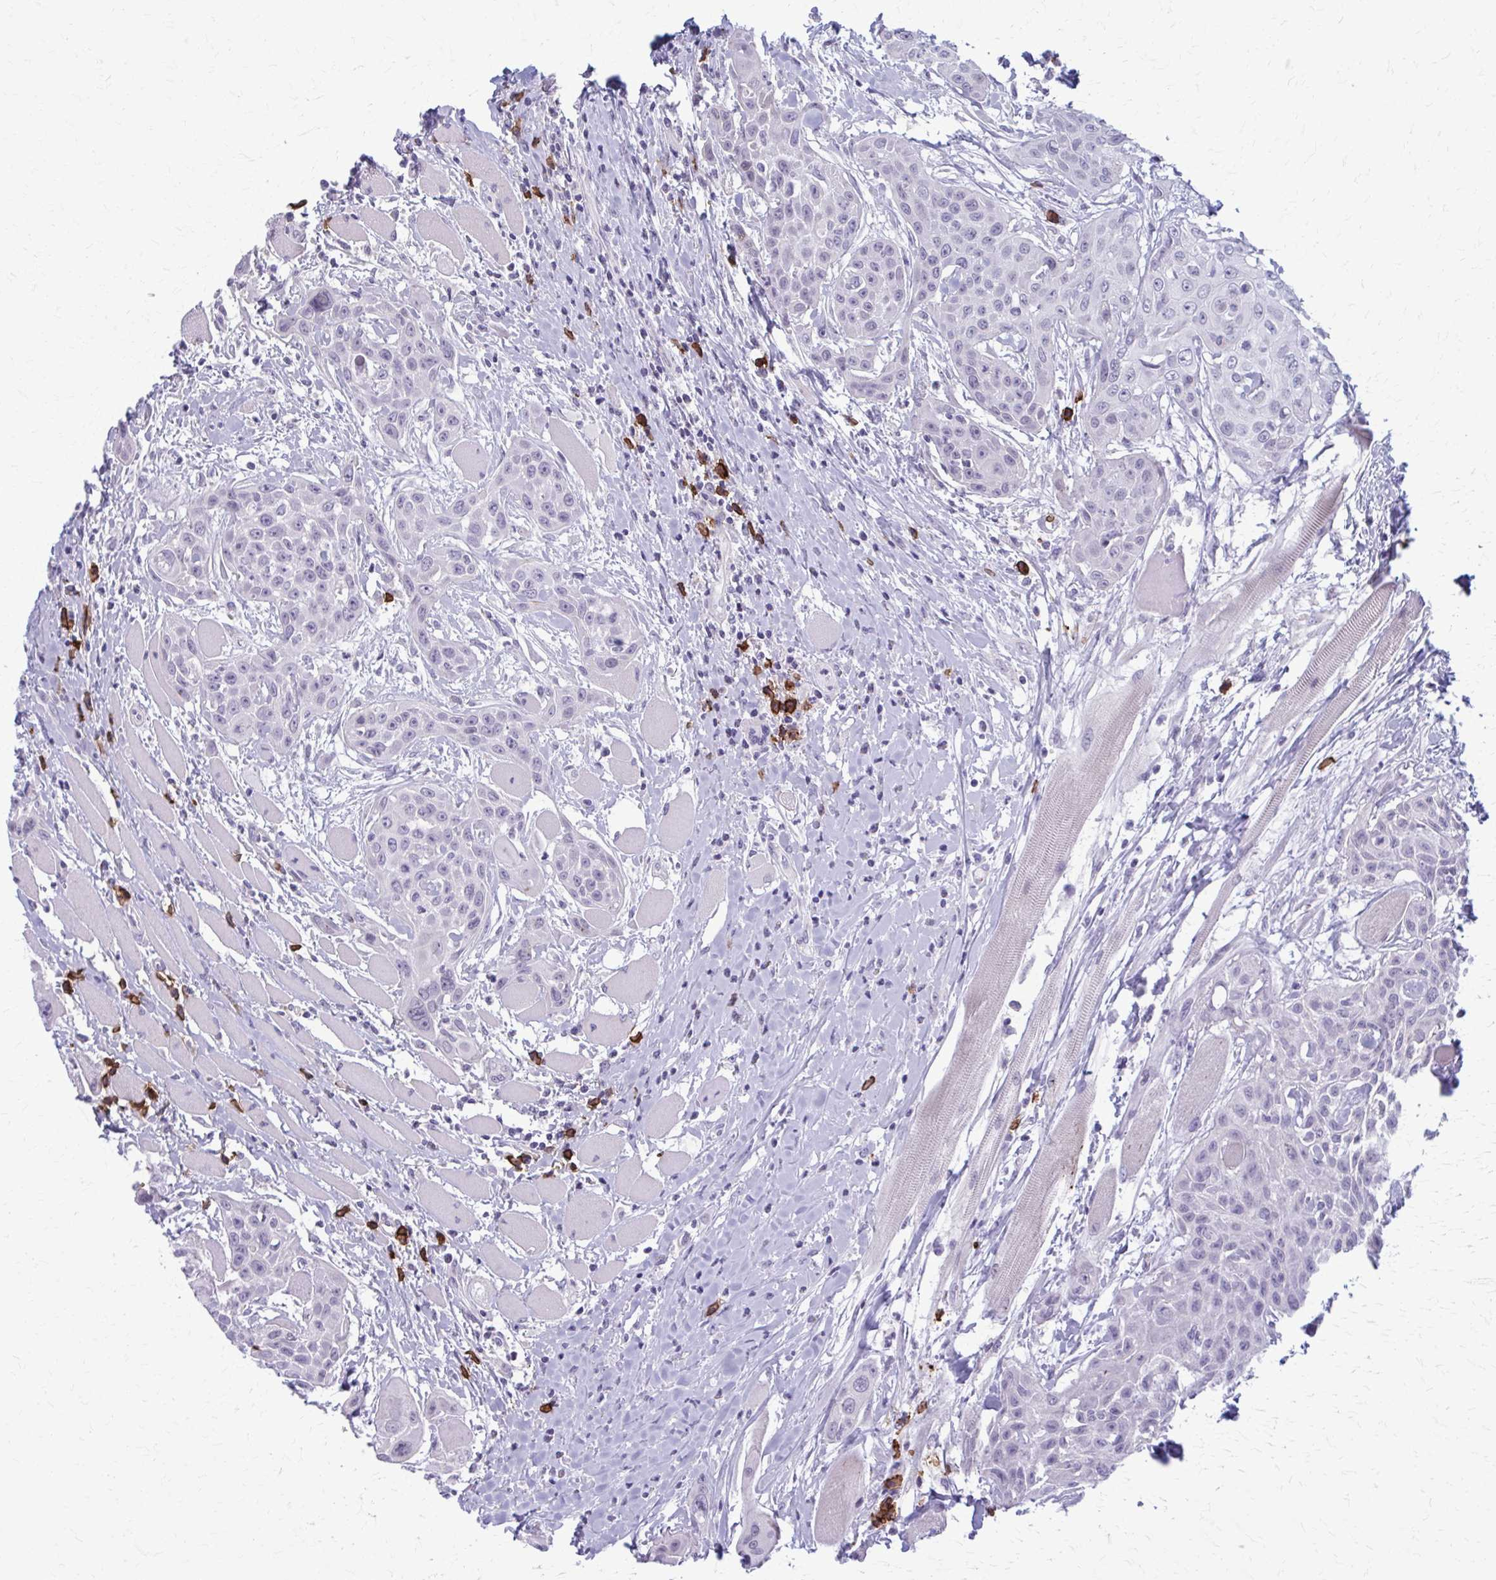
{"staining": {"intensity": "negative", "quantity": "none", "location": "none"}, "tissue": "head and neck cancer", "cell_type": "Tumor cells", "image_type": "cancer", "snomed": [{"axis": "morphology", "description": "Squamous cell carcinoma, NOS"}, {"axis": "topography", "description": "Head-Neck"}], "caption": "The photomicrograph exhibits no significant expression in tumor cells of head and neck cancer (squamous cell carcinoma). (DAB (3,3'-diaminobenzidine) immunohistochemistry visualized using brightfield microscopy, high magnification).", "gene": "CD38", "patient": {"sex": "female", "age": 73}}